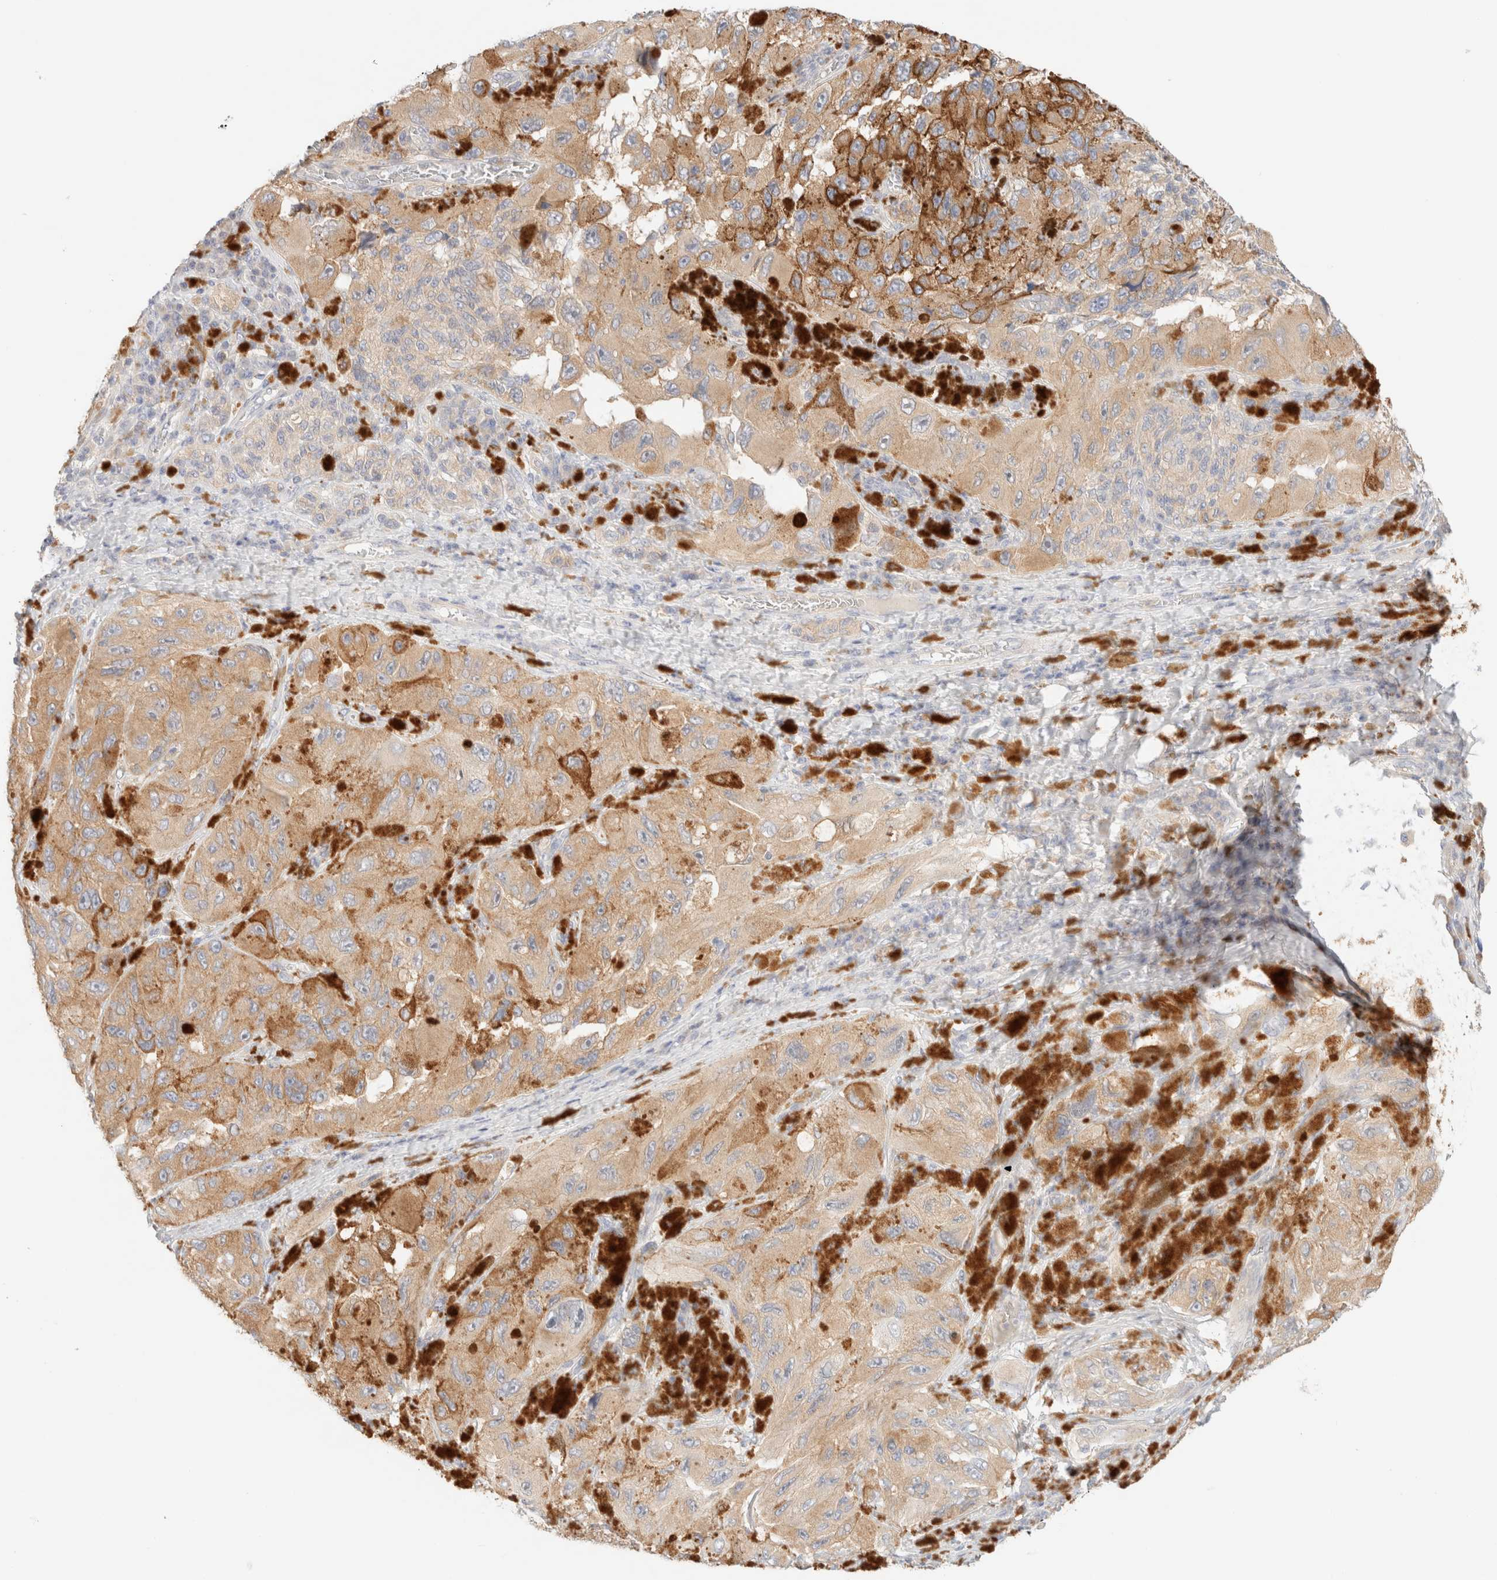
{"staining": {"intensity": "moderate", "quantity": ">75%", "location": "cytoplasmic/membranous"}, "tissue": "melanoma", "cell_type": "Tumor cells", "image_type": "cancer", "snomed": [{"axis": "morphology", "description": "Malignant melanoma, NOS"}, {"axis": "topography", "description": "Skin"}], "caption": "Melanoma stained for a protein (brown) displays moderate cytoplasmic/membranous positive staining in approximately >75% of tumor cells.", "gene": "SARM1", "patient": {"sex": "female", "age": 73}}